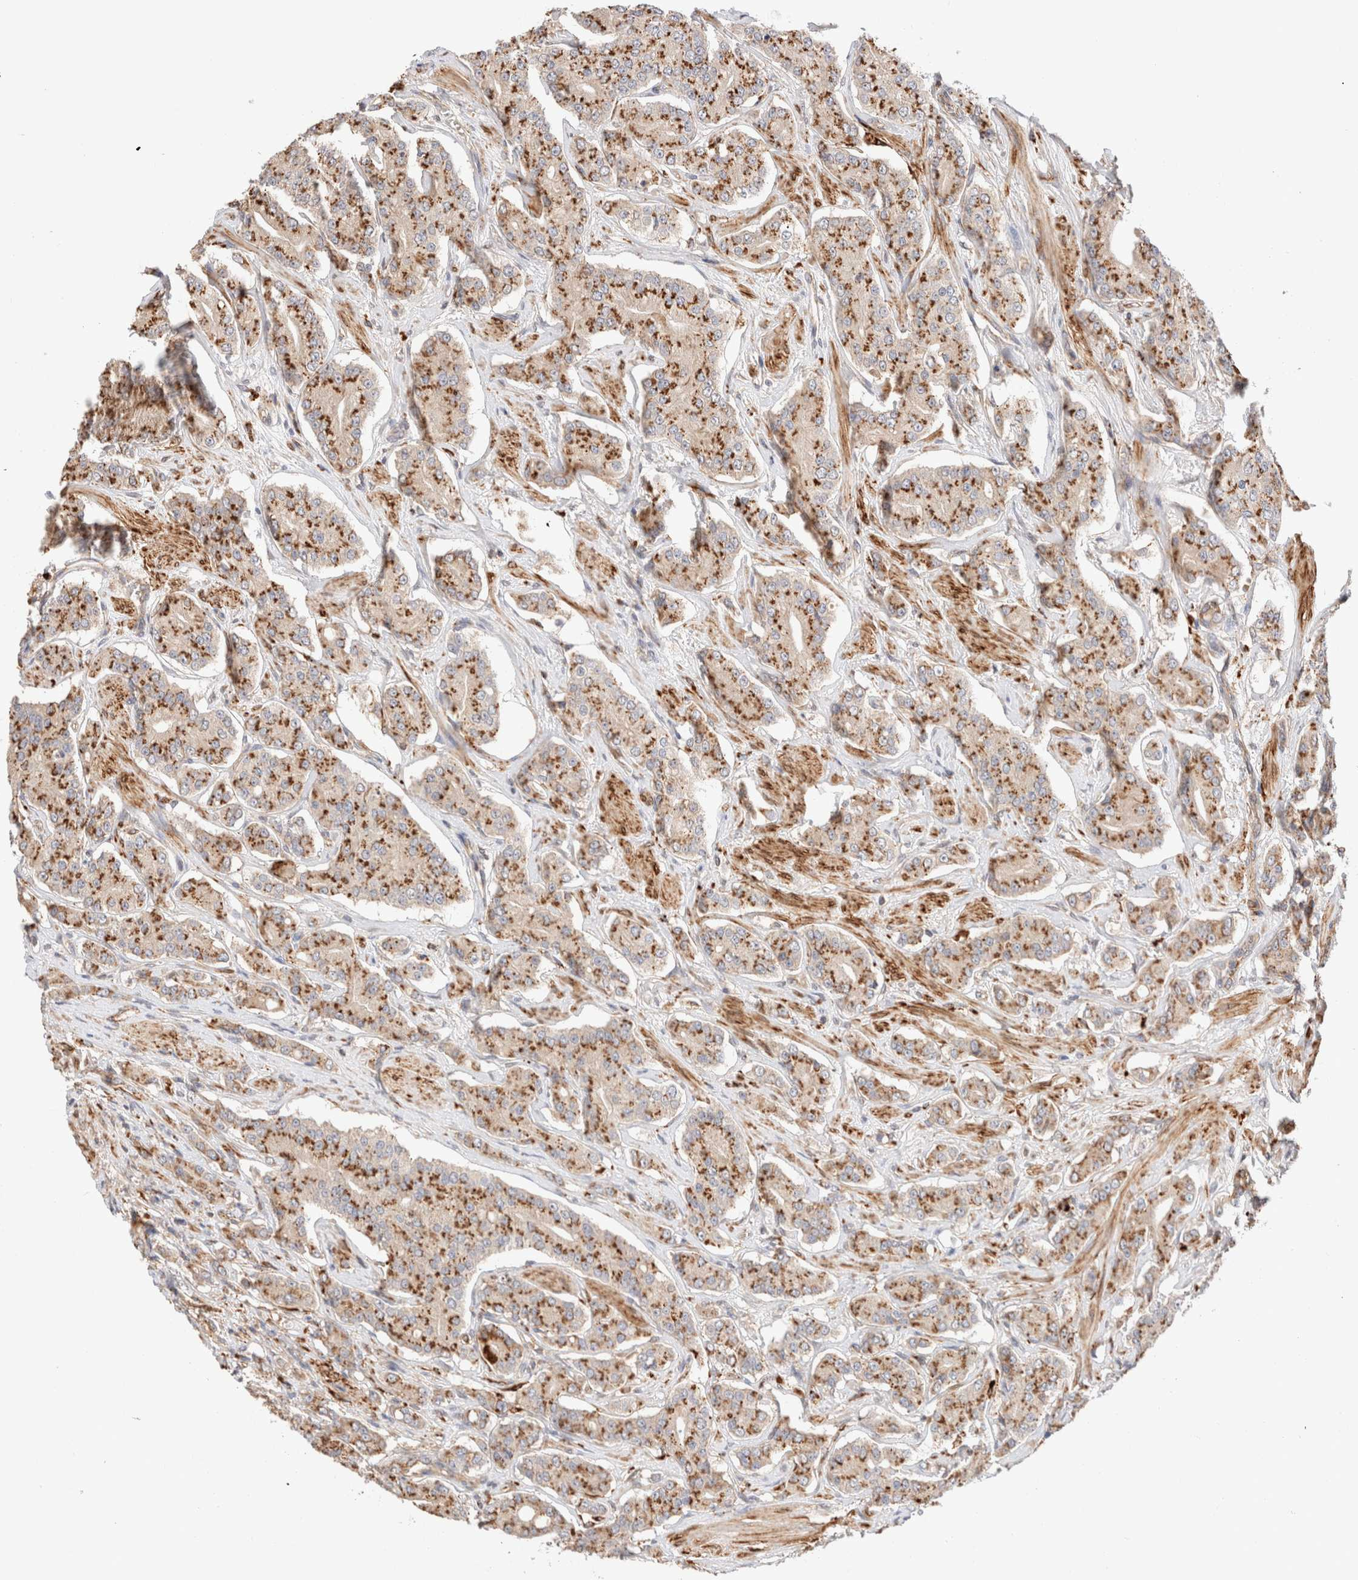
{"staining": {"intensity": "moderate", "quantity": ">75%", "location": "cytoplasmic/membranous"}, "tissue": "prostate cancer", "cell_type": "Tumor cells", "image_type": "cancer", "snomed": [{"axis": "morphology", "description": "Adenocarcinoma, High grade"}, {"axis": "topography", "description": "Prostate"}], "caption": "A medium amount of moderate cytoplasmic/membranous positivity is present in approximately >75% of tumor cells in prostate cancer (high-grade adenocarcinoma) tissue. The staining was performed using DAB (3,3'-diaminobenzidine) to visualize the protein expression in brown, while the nuclei were stained in blue with hematoxylin (Magnification: 20x).", "gene": "RABEPK", "patient": {"sex": "male", "age": 71}}